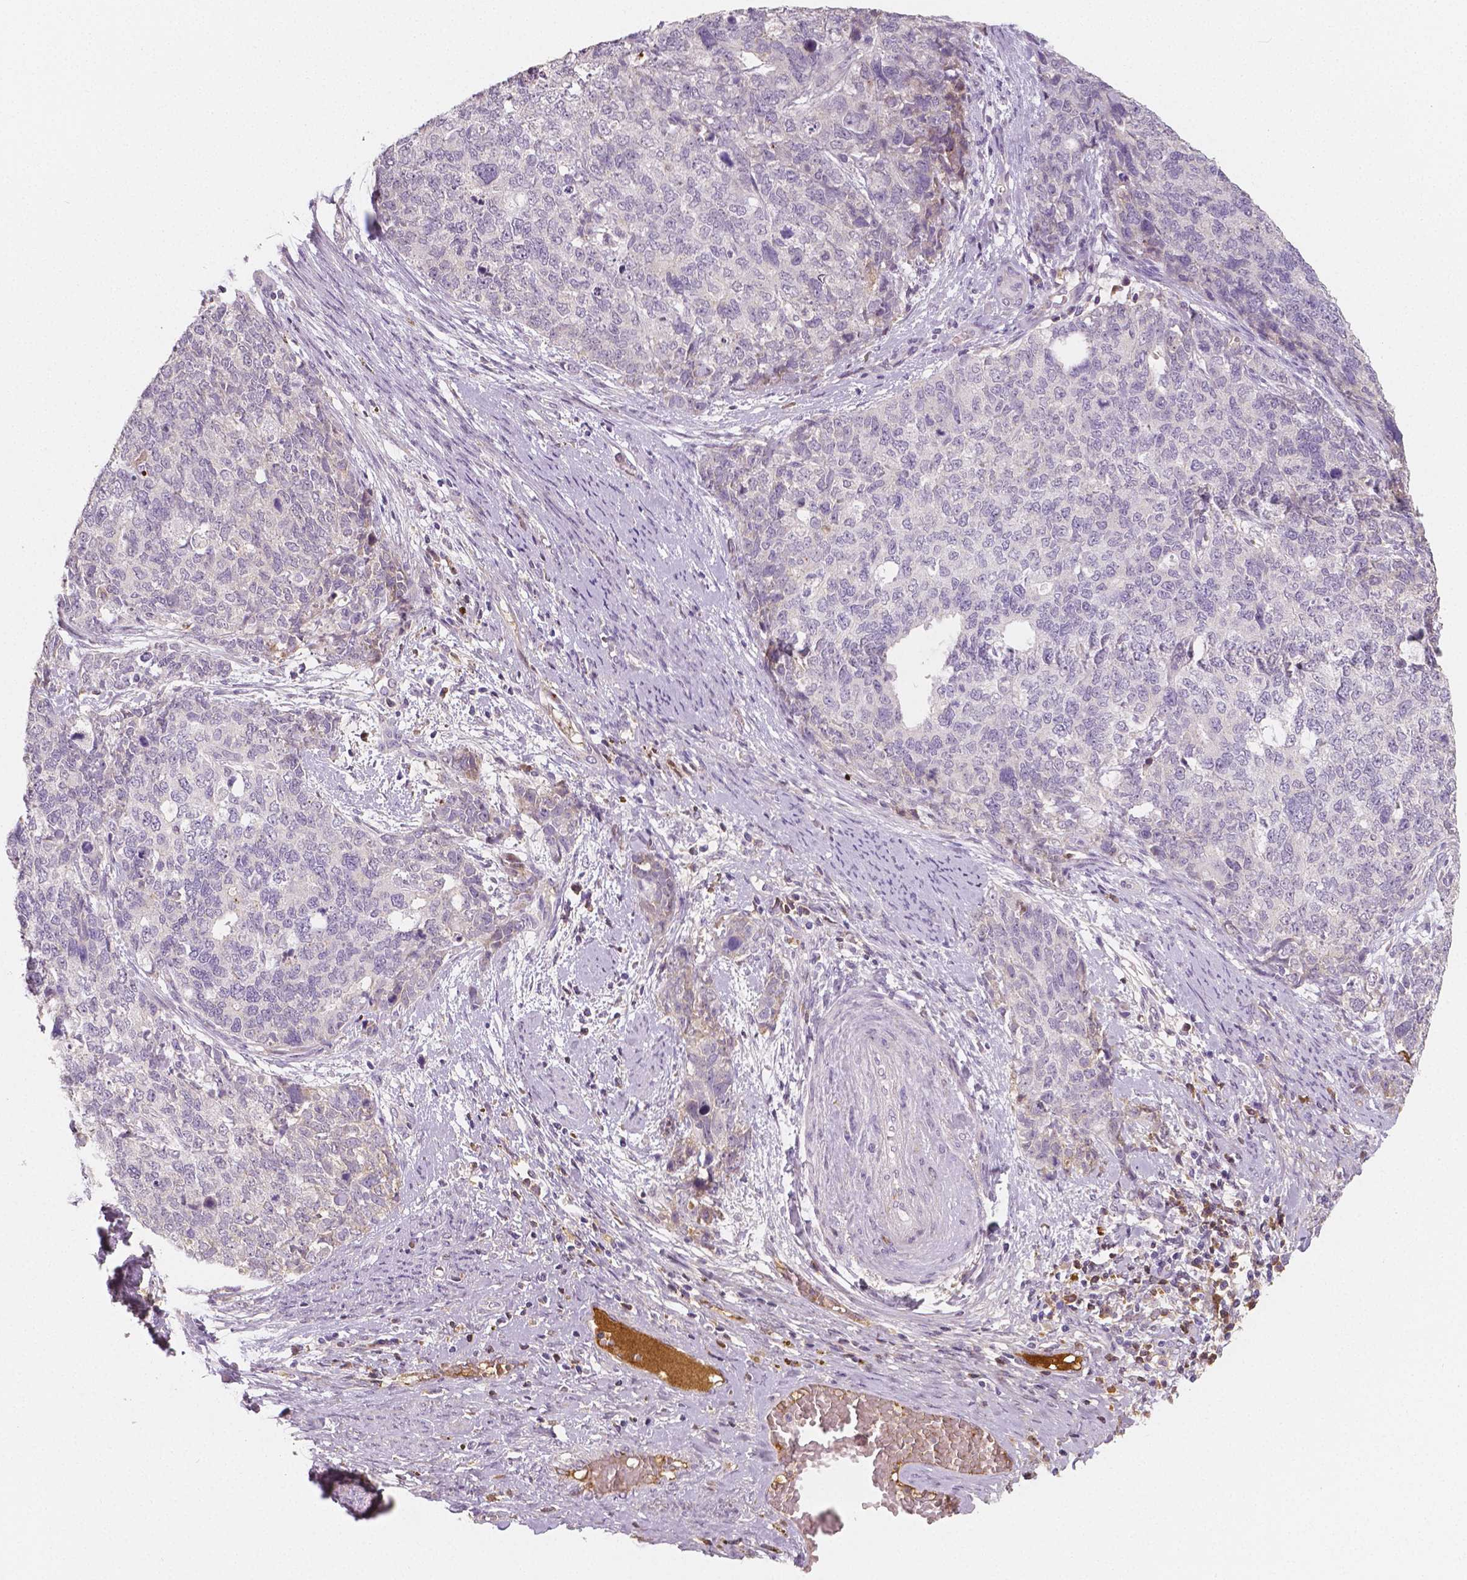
{"staining": {"intensity": "negative", "quantity": "none", "location": "none"}, "tissue": "cervical cancer", "cell_type": "Tumor cells", "image_type": "cancer", "snomed": [{"axis": "morphology", "description": "Squamous cell carcinoma, NOS"}, {"axis": "topography", "description": "Cervix"}], "caption": "This is an IHC image of cervical squamous cell carcinoma. There is no expression in tumor cells.", "gene": "APOA4", "patient": {"sex": "female", "age": 63}}